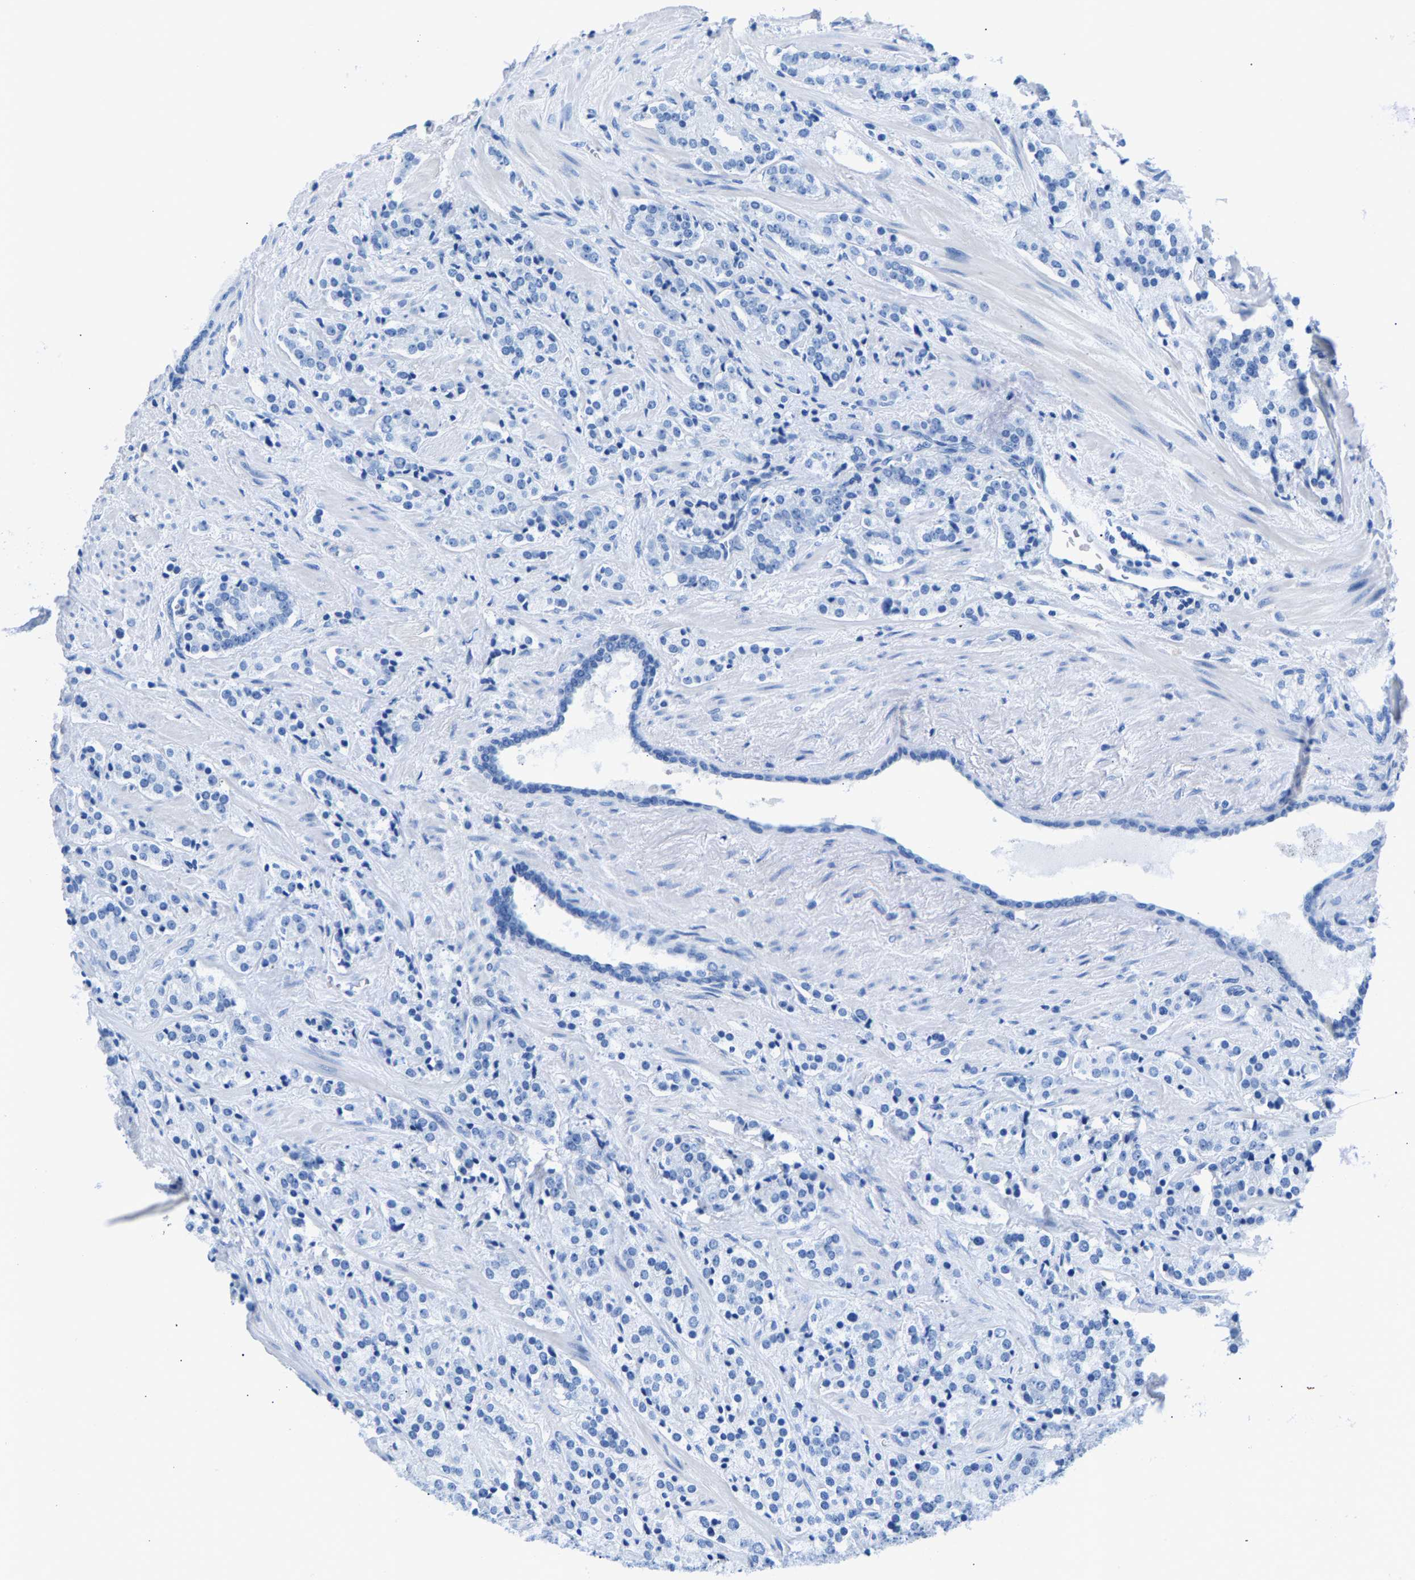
{"staining": {"intensity": "negative", "quantity": "none", "location": "none"}, "tissue": "prostate cancer", "cell_type": "Tumor cells", "image_type": "cancer", "snomed": [{"axis": "morphology", "description": "Adenocarcinoma, High grade"}, {"axis": "topography", "description": "Prostate"}], "caption": "DAB (3,3'-diaminobenzidine) immunohistochemical staining of human prostate adenocarcinoma (high-grade) exhibits no significant expression in tumor cells. Nuclei are stained in blue.", "gene": "CPS1", "patient": {"sex": "male", "age": 71}}